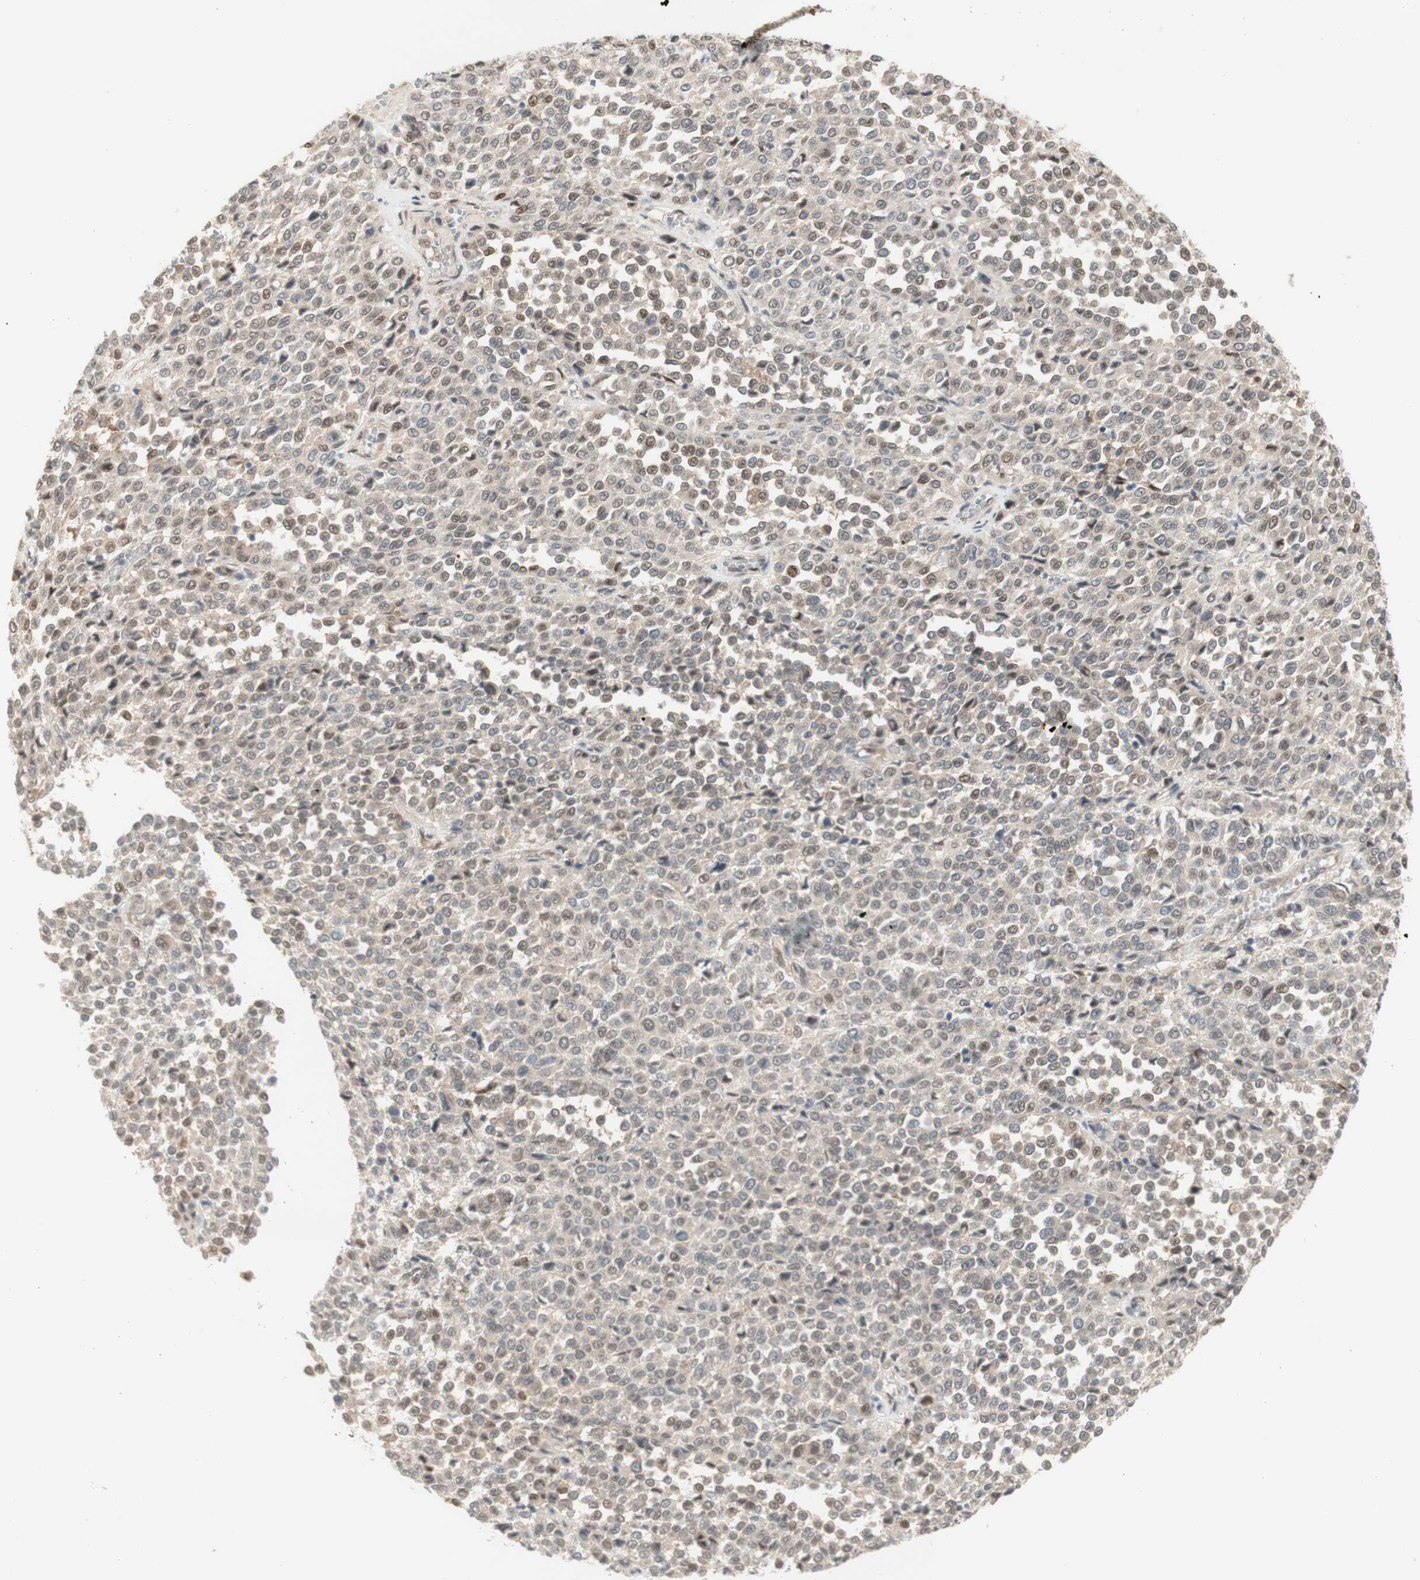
{"staining": {"intensity": "weak", "quantity": "25%-75%", "location": "nuclear"}, "tissue": "melanoma", "cell_type": "Tumor cells", "image_type": "cancer", "snomed": [{"axis": "morphology", "description": "Malignant melanoma, Metastatic site"}, {"axis": "topography", "description": "Pancreas"}], "caption": "Protein staining demonstrates weak nuclear expression in about 25%-75% of tumor cells in melanoma. (DAB IHC, brown staining for protein, blue staining for nuclei).", "gene": "RFNG", "patient": {"sex": "female", "age": 30}}